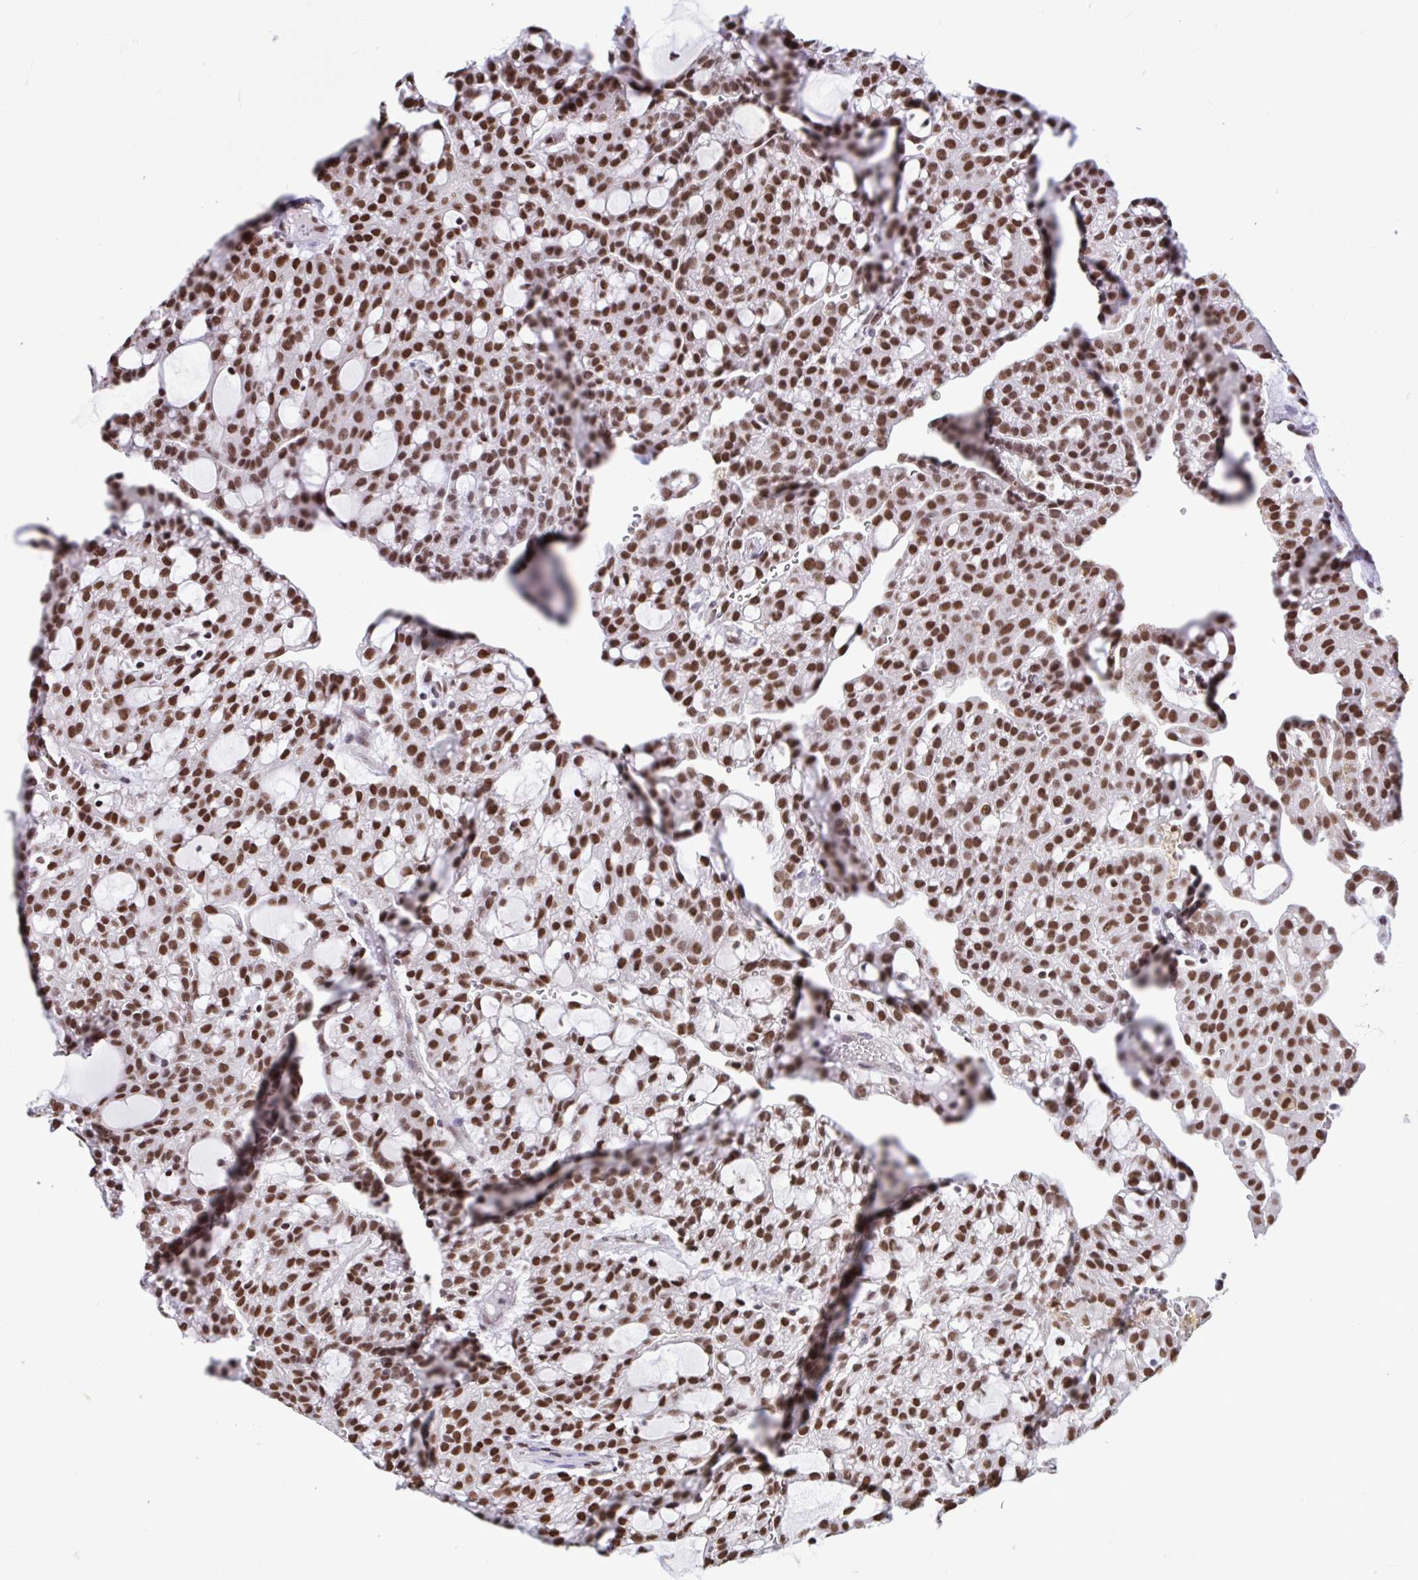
{"staining": {"intensity": "strong", "quantity": ">75%", "location": "nuclear"}, "tissue": "renal cancer", "cell_type": "Tumor cells", "image_type": "cancer", "snomed": [{"axis": "morphology", "description": "Adenocarcinoma, NOS"}, {"axis": "topography", "description": "Kidney"}], "caption": "Tumor cells display high levels of strong nuclear expression in about >75% of cells in renal adenocarcinoma.", "gene": "HNRNPDL", "patient": {"sex": "male", "age": 63}}